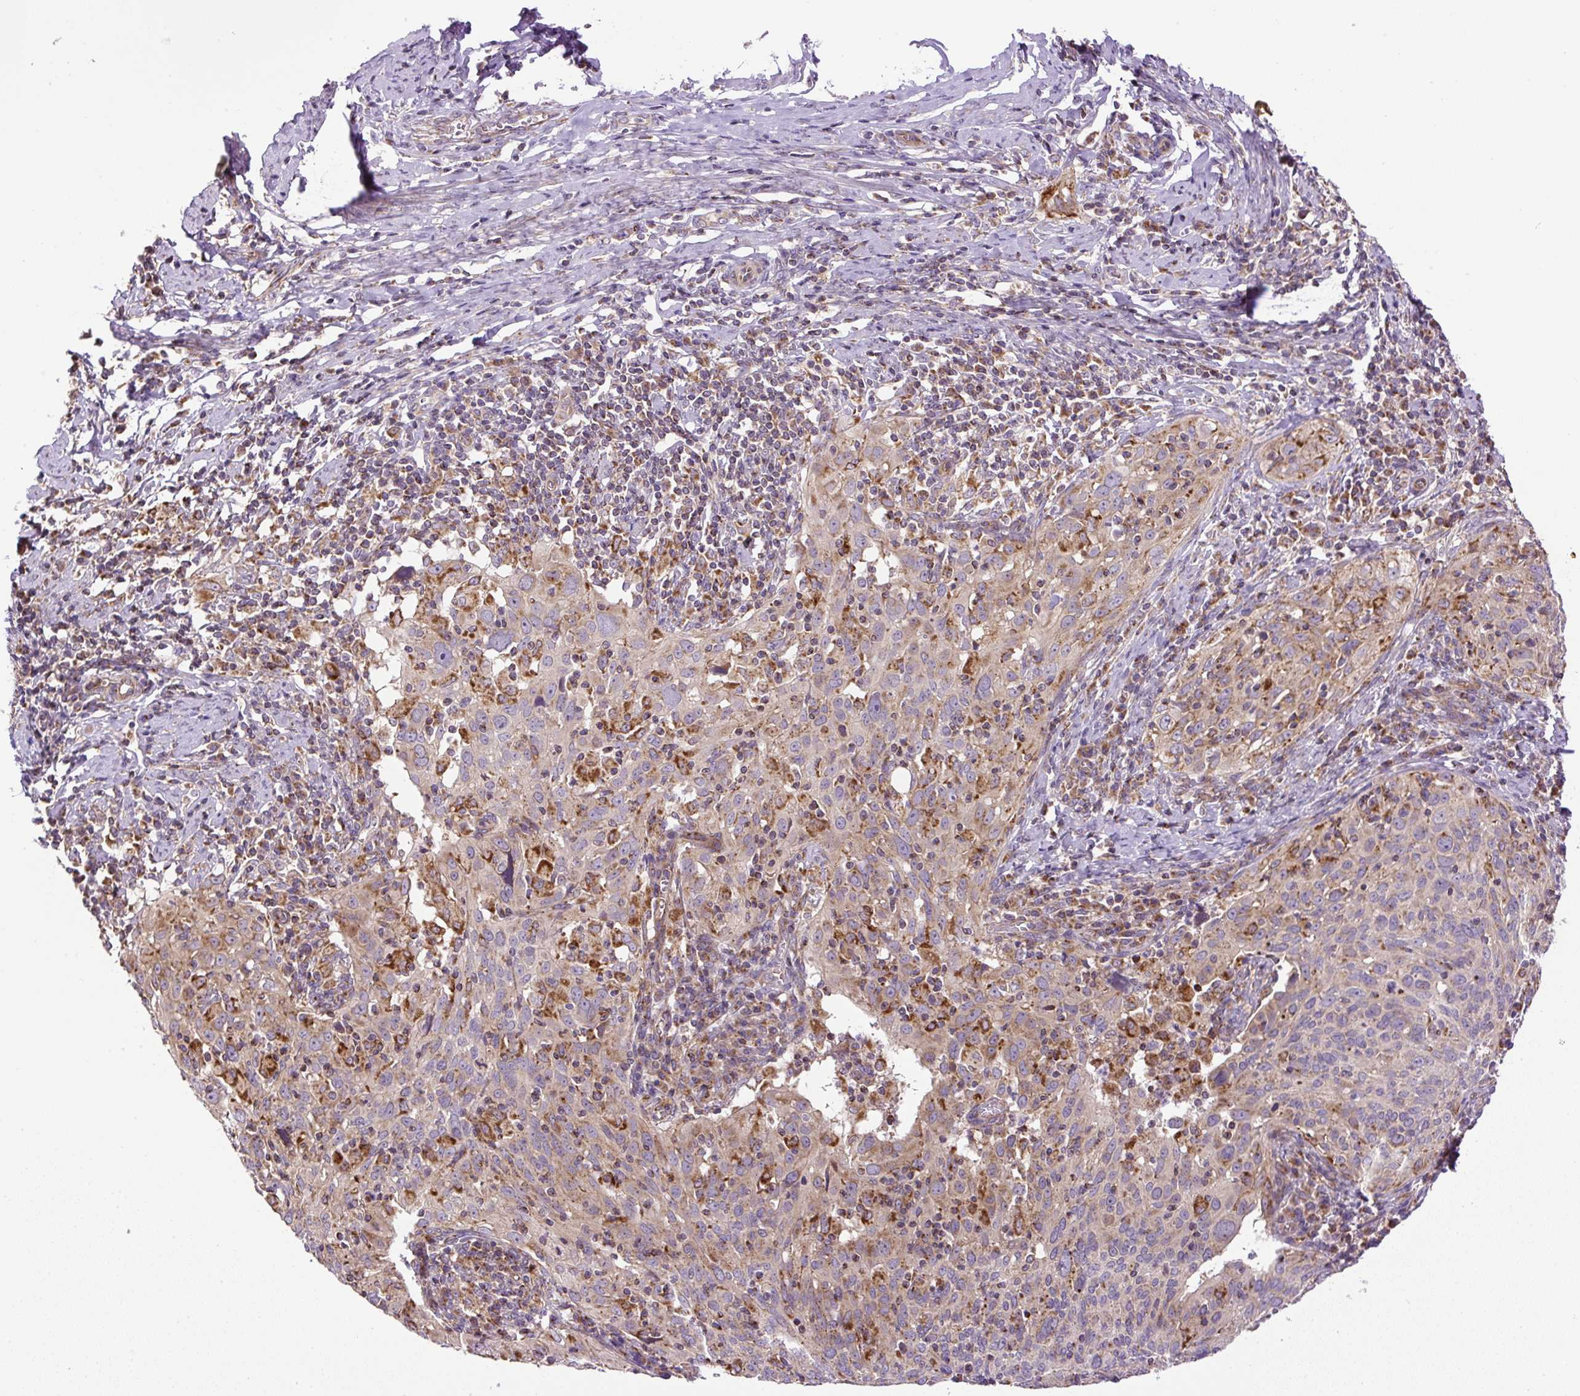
{"staining": {"intensity": "moderate", "quantity": "25%-75%", "location": "cytoplasmic/membranous"}, "tissue": "cervical cancer", "cell_type": "Tumor cells", "image_type": "cancer", "snomed": [{"axis": "morphology", "description": "Squamous cell carcinoma, NOS"}, {"axis": "topography", "description": "Cervix"}], "caption": "Protein expression analysis of human cervical cancer (squamous cell carcinoma) reveals moderate cytoplasmic/membranous positivity in about 25%-75% of tumor cells.", "gene": "ZNF547", "patient": {"sex": "female", "age": 31}}